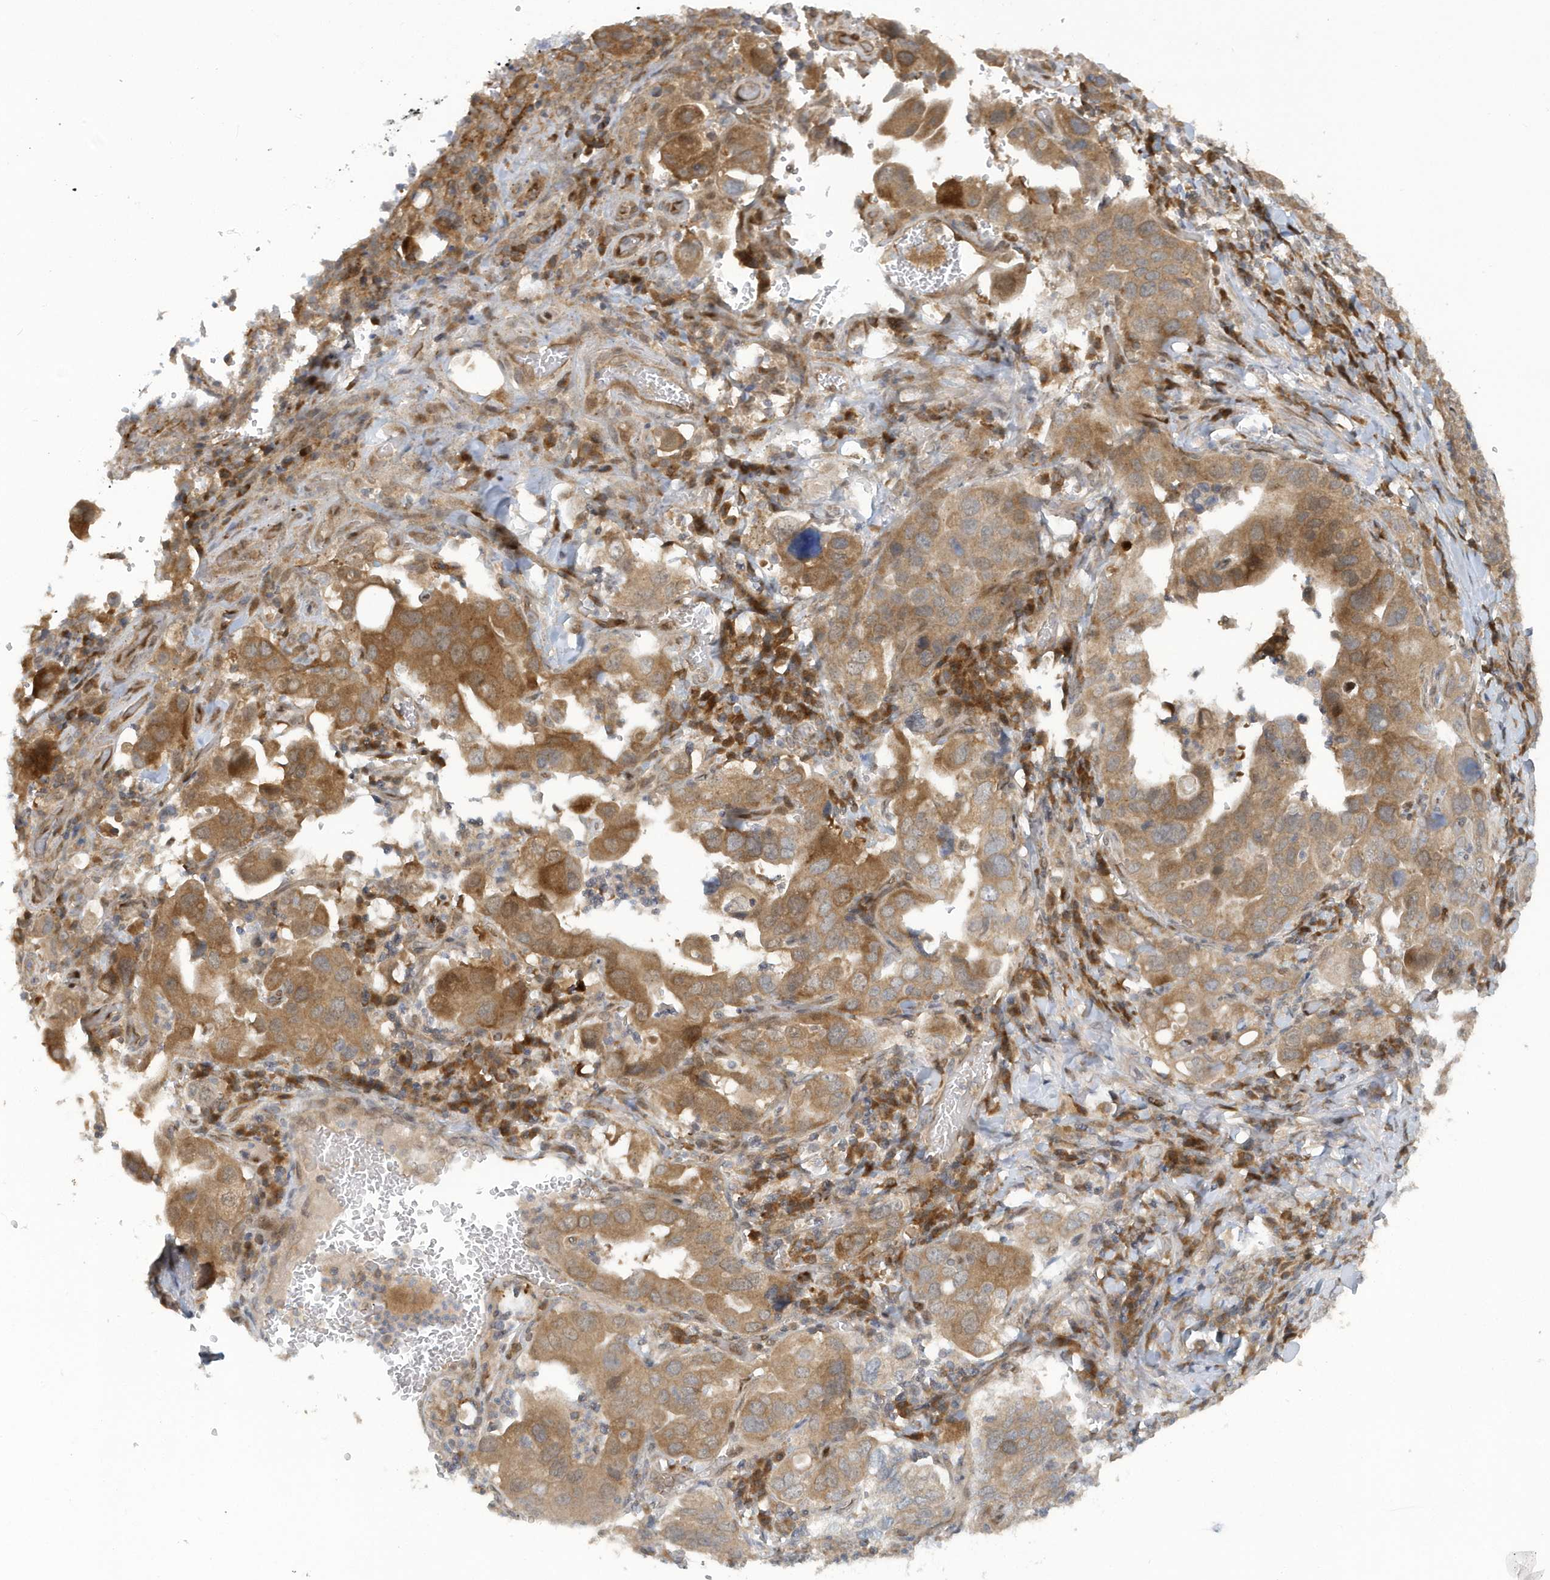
{"staining": {"intensity": "moderate", "quantity": ">75%", "location": "cytoplasmic/membranous"}, "tissue": "stomach cancer", "cell_type": "Tumor cells", "image_type": "cancer", "snomed": [{"axis": "morphology", "description": "Adenocarcinoma, NOS"}, {"axis": "topography", "description": "Stomach, upper"}], "caption": "Stomach cancer (adenocarcinoma) stained with a protein marker displays moderate staining in tumor cells.", "gene": "ATG4A", "patient": {"sex": "male", "age": 62}}